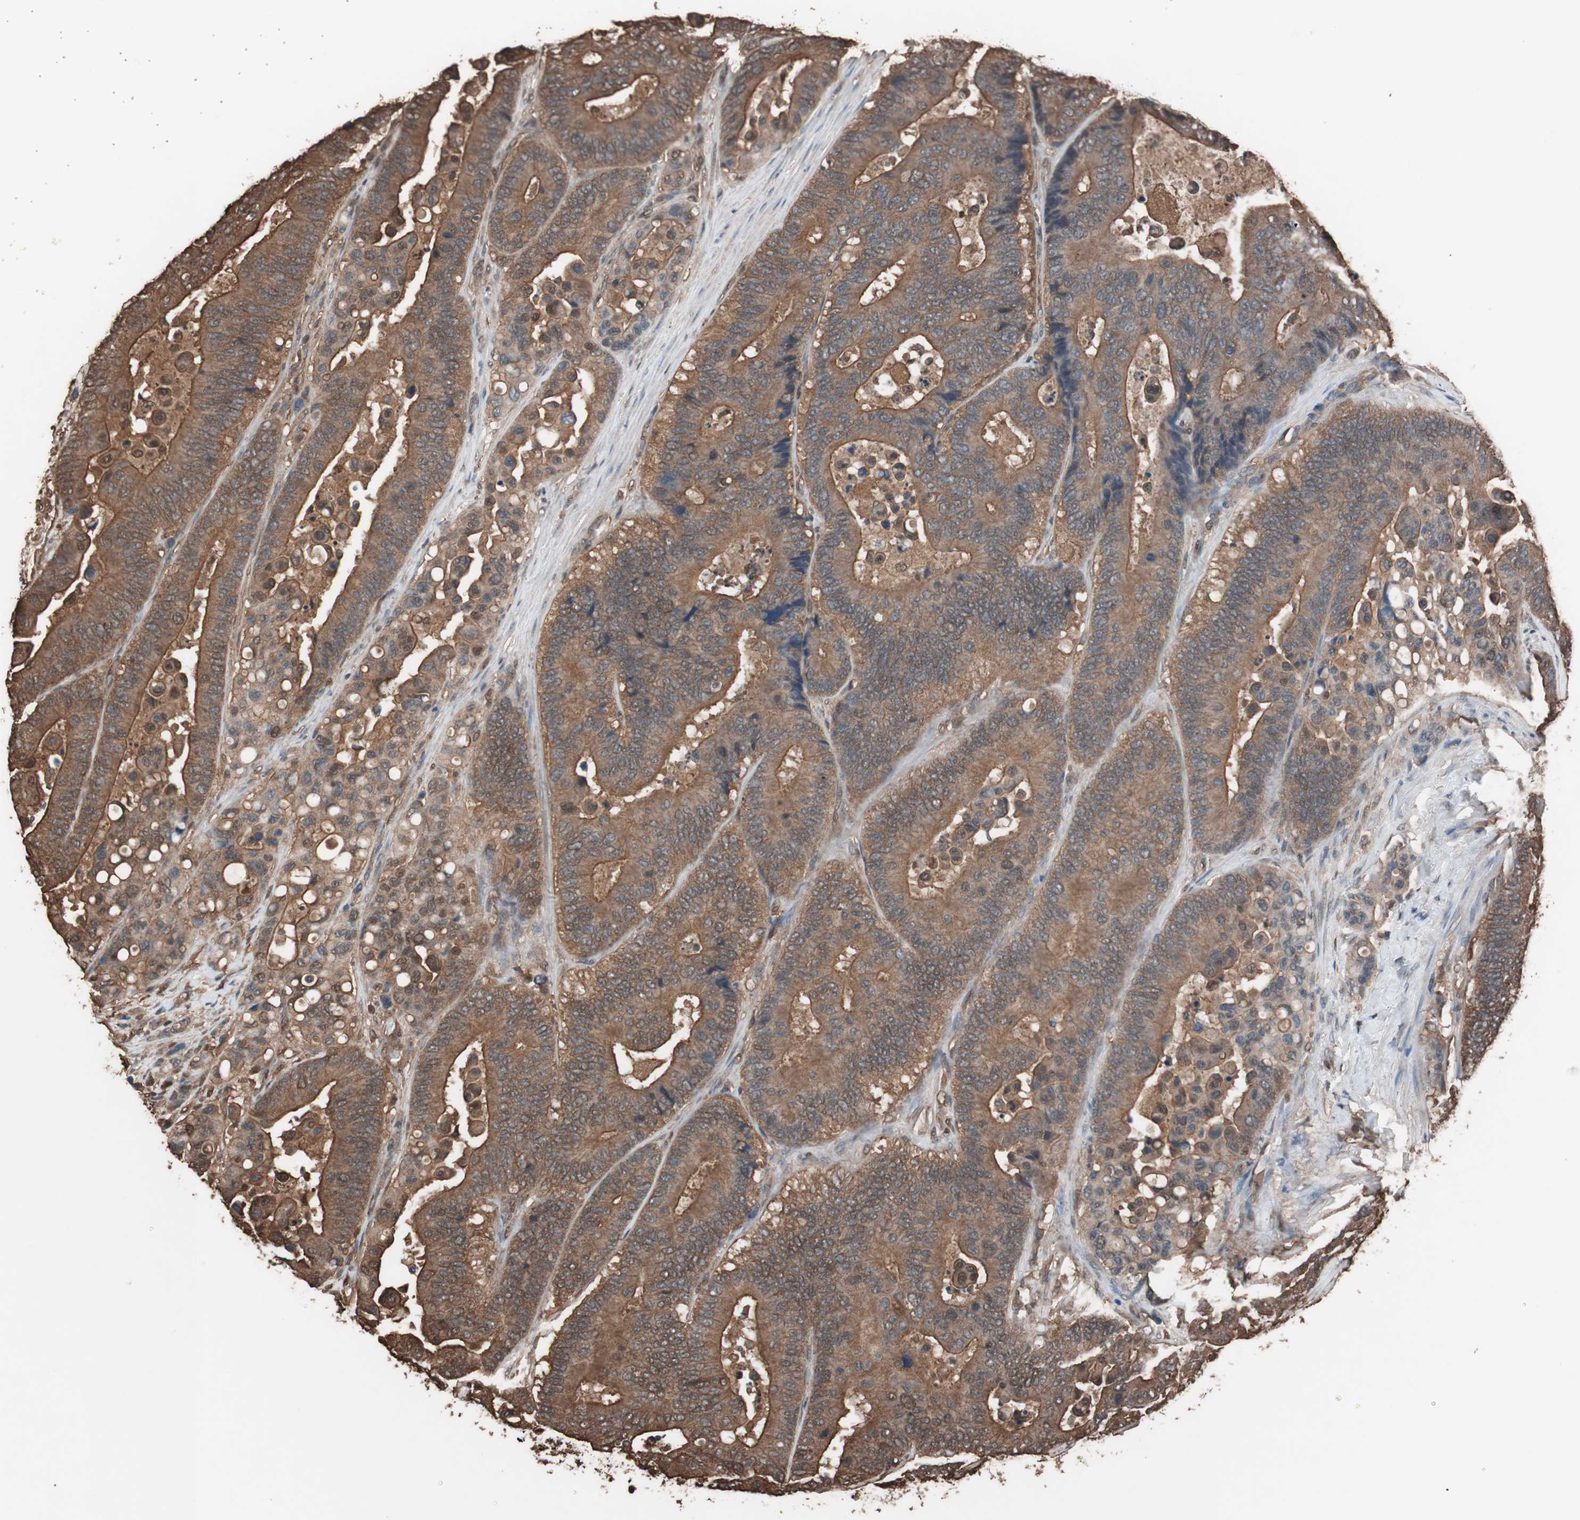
{"staining": {"intensity": "strong", "quantity": ">75%", "location": "cytoplasmic/membranous"}, "tissue": "colorectal cancer", "cell_type": "Tumor cells", "image_type": "cancer", "snomed": [{"axis": "morphology", "description": "Normal tissue, NOS"}, {"axis": "morphology", "description": "Adenocarcinoma, NOS"}, {"axis": "topography", "description": "Colon"}], "caption": "Tumor cells display strong cytoplasmic/membranous staining in approximately >75% of cells in colorectal cancer.", "gene": "CALM2", "patient": {"sex": "male", "age": 82}}